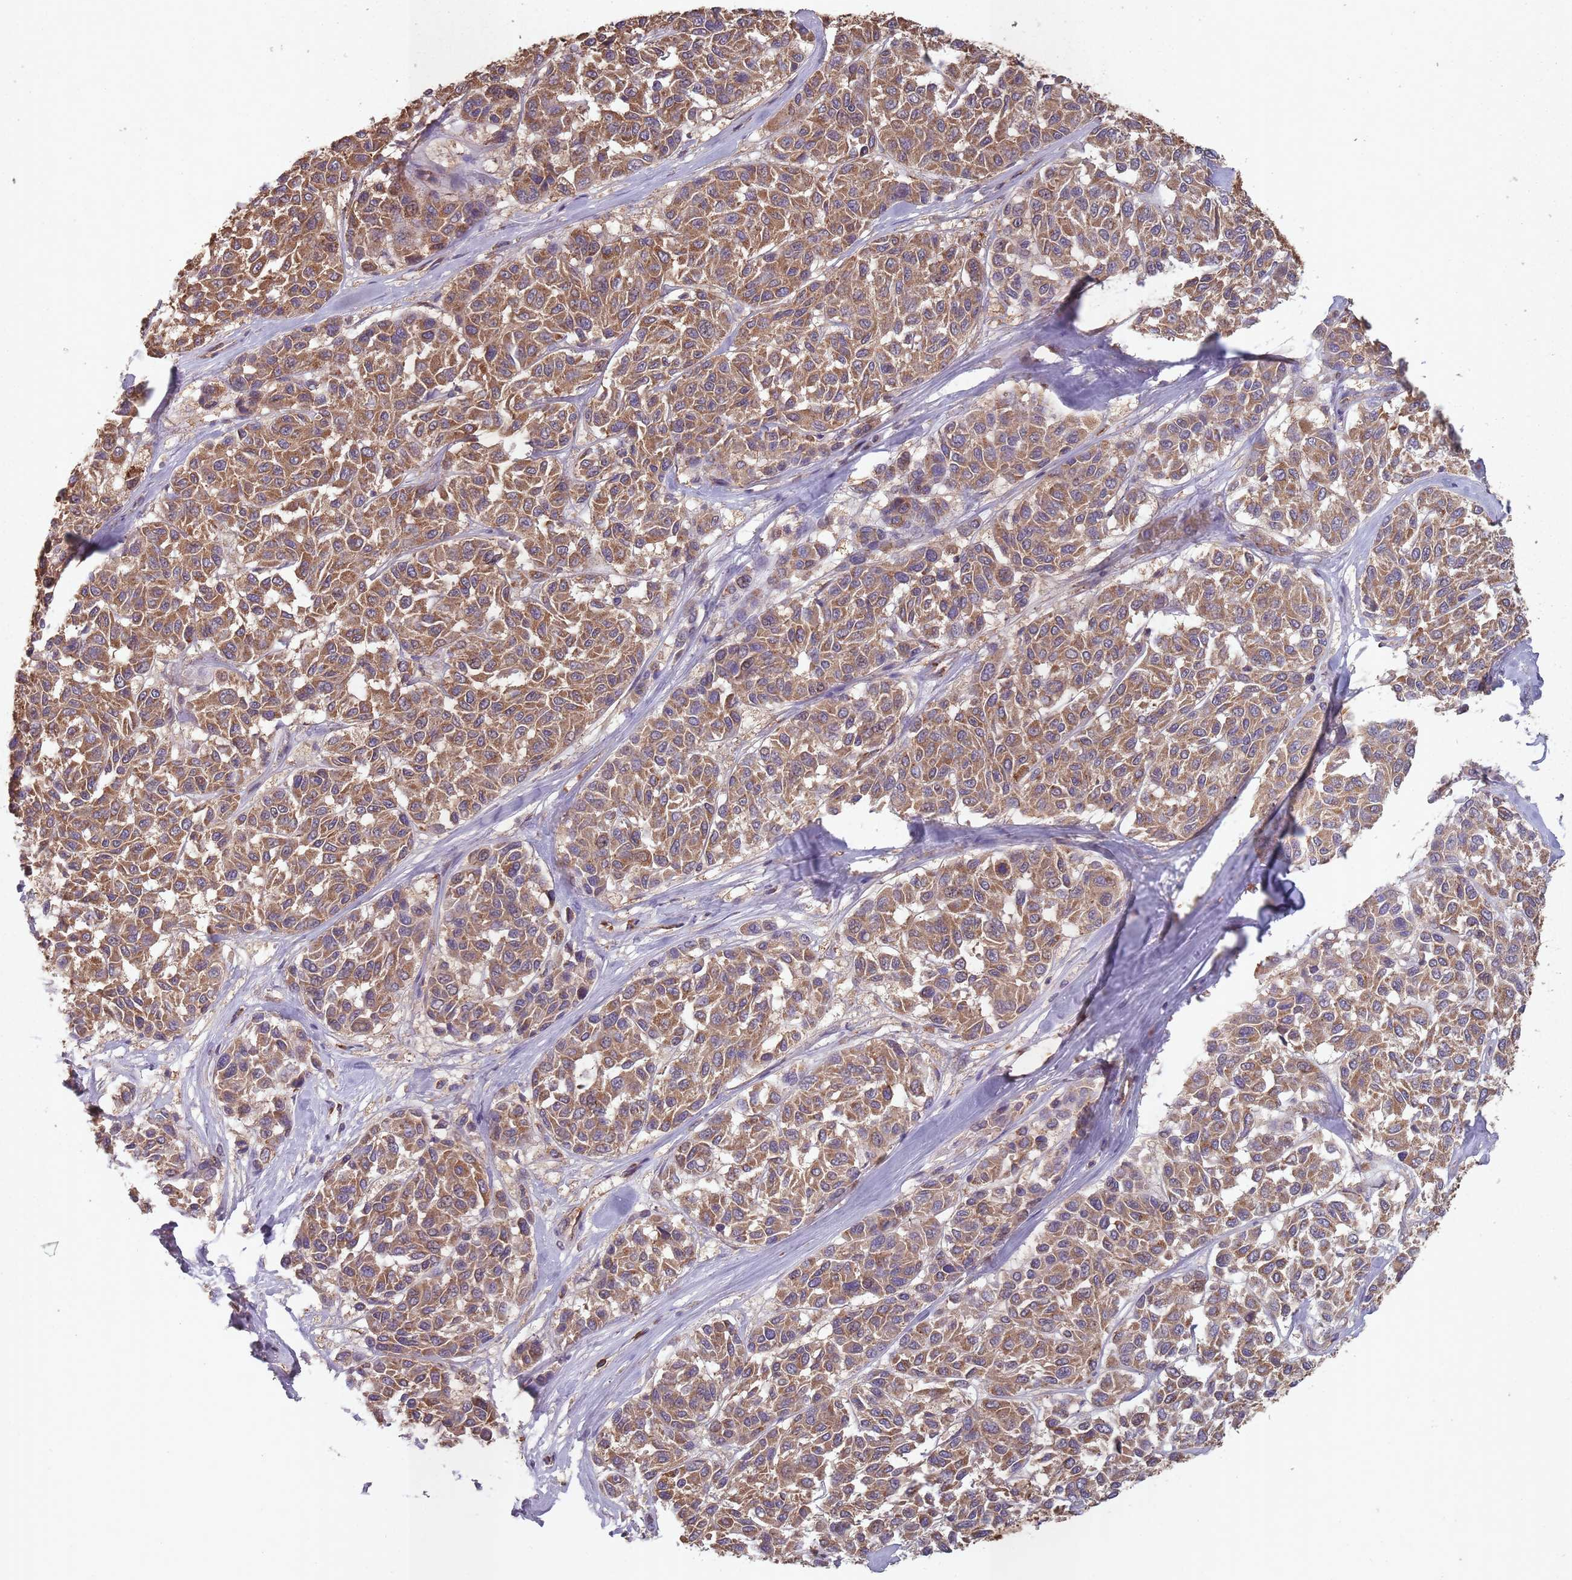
{"staining": {"intensity": "moderate", "quantity": ">75%", "location": "cytoplasmic/membranous"}, "tissue": "melanoma", "cell_type": "Tumor cells", "image_type": "cancer", "snomed": [{"axis": "morphology", "description": "Malignant melanoma, NOS"}, {"axis": "topography", "description": "Skin"}], "caption": "Immunohistochemistry (IHC) of melanoma shows medium levels of moderate cytoplasmic/membranous staining in about >75% of tumor cells. (Stains: DAB (3,3'-diaminobenzidine) in brown, nuclei in blue, Microscopy: brightfield microscopy at high magnification).", "gene": "SANBR", "patient": {"sex": "female", "age": 66}}